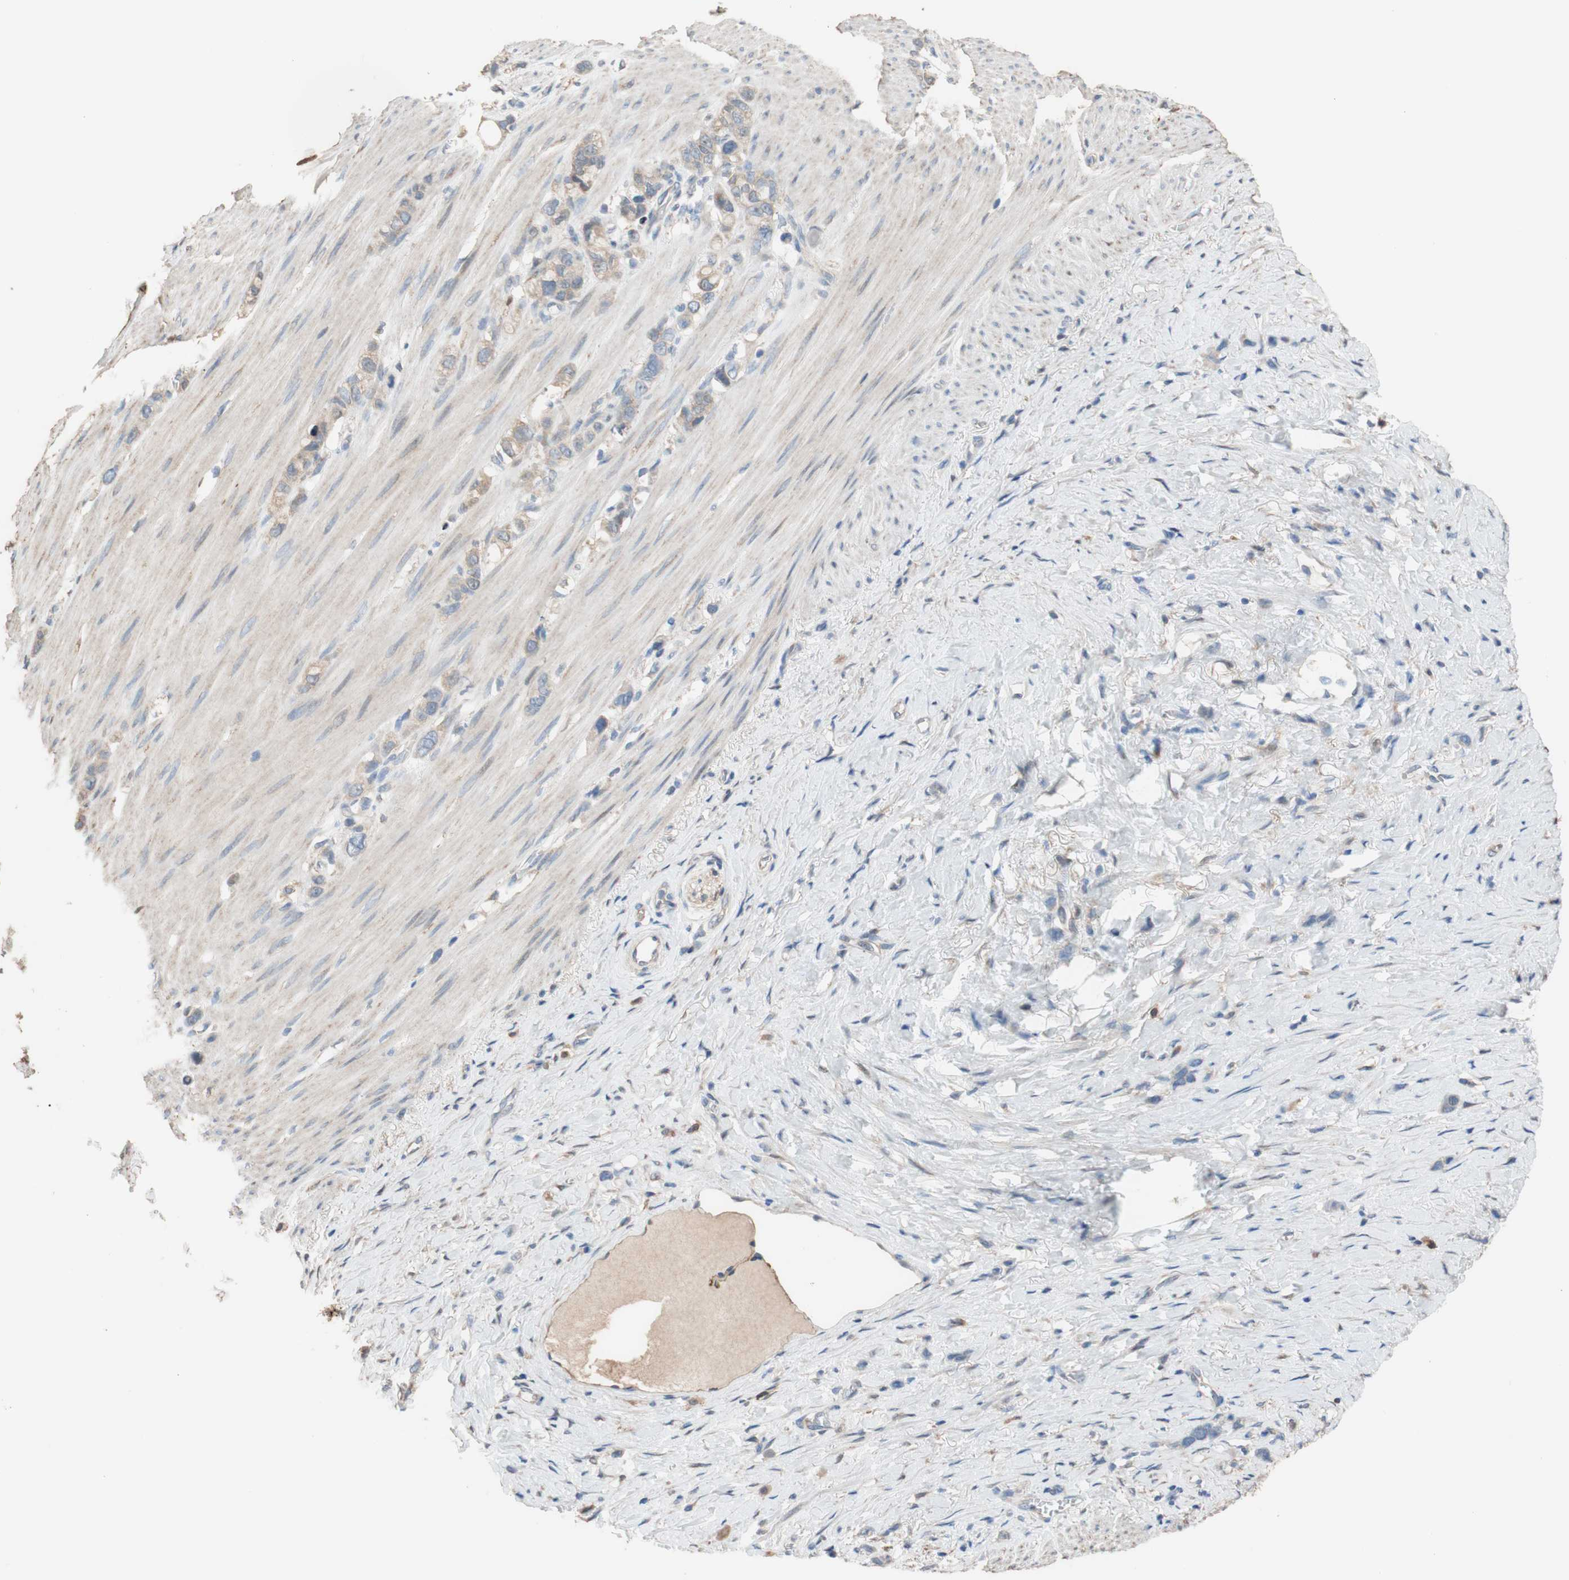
{"staining": {"intensity": "moderate", "quantity": ">75%", "location": "cytoplasmic/membranous"}, "tissue": "stomach cancer", "cell_type": "Tumor cells", "image_type": "cancer", "snomed": [{"axis": "morphology", "description": "Normal tissue, NOS"}, {"axis": "morphology", "description": "Adenocarcinoma, NOS"}, {"axis": "morphology", "description": "Adenocarcinoma, High grade"}, {"axis": "topography", "description": "Stomach, upper"}, {"axis": "topography", "description": "Stomach"}], "caption": "The histopathology image exhibits staining of adenocarcinoma (stomach), revealing moderate cytoplasmic/membranous protein expression (brown color) within tumor cells.", "gene": "ALDH1A2", "patient": {"sex": "female", "age": 65}}